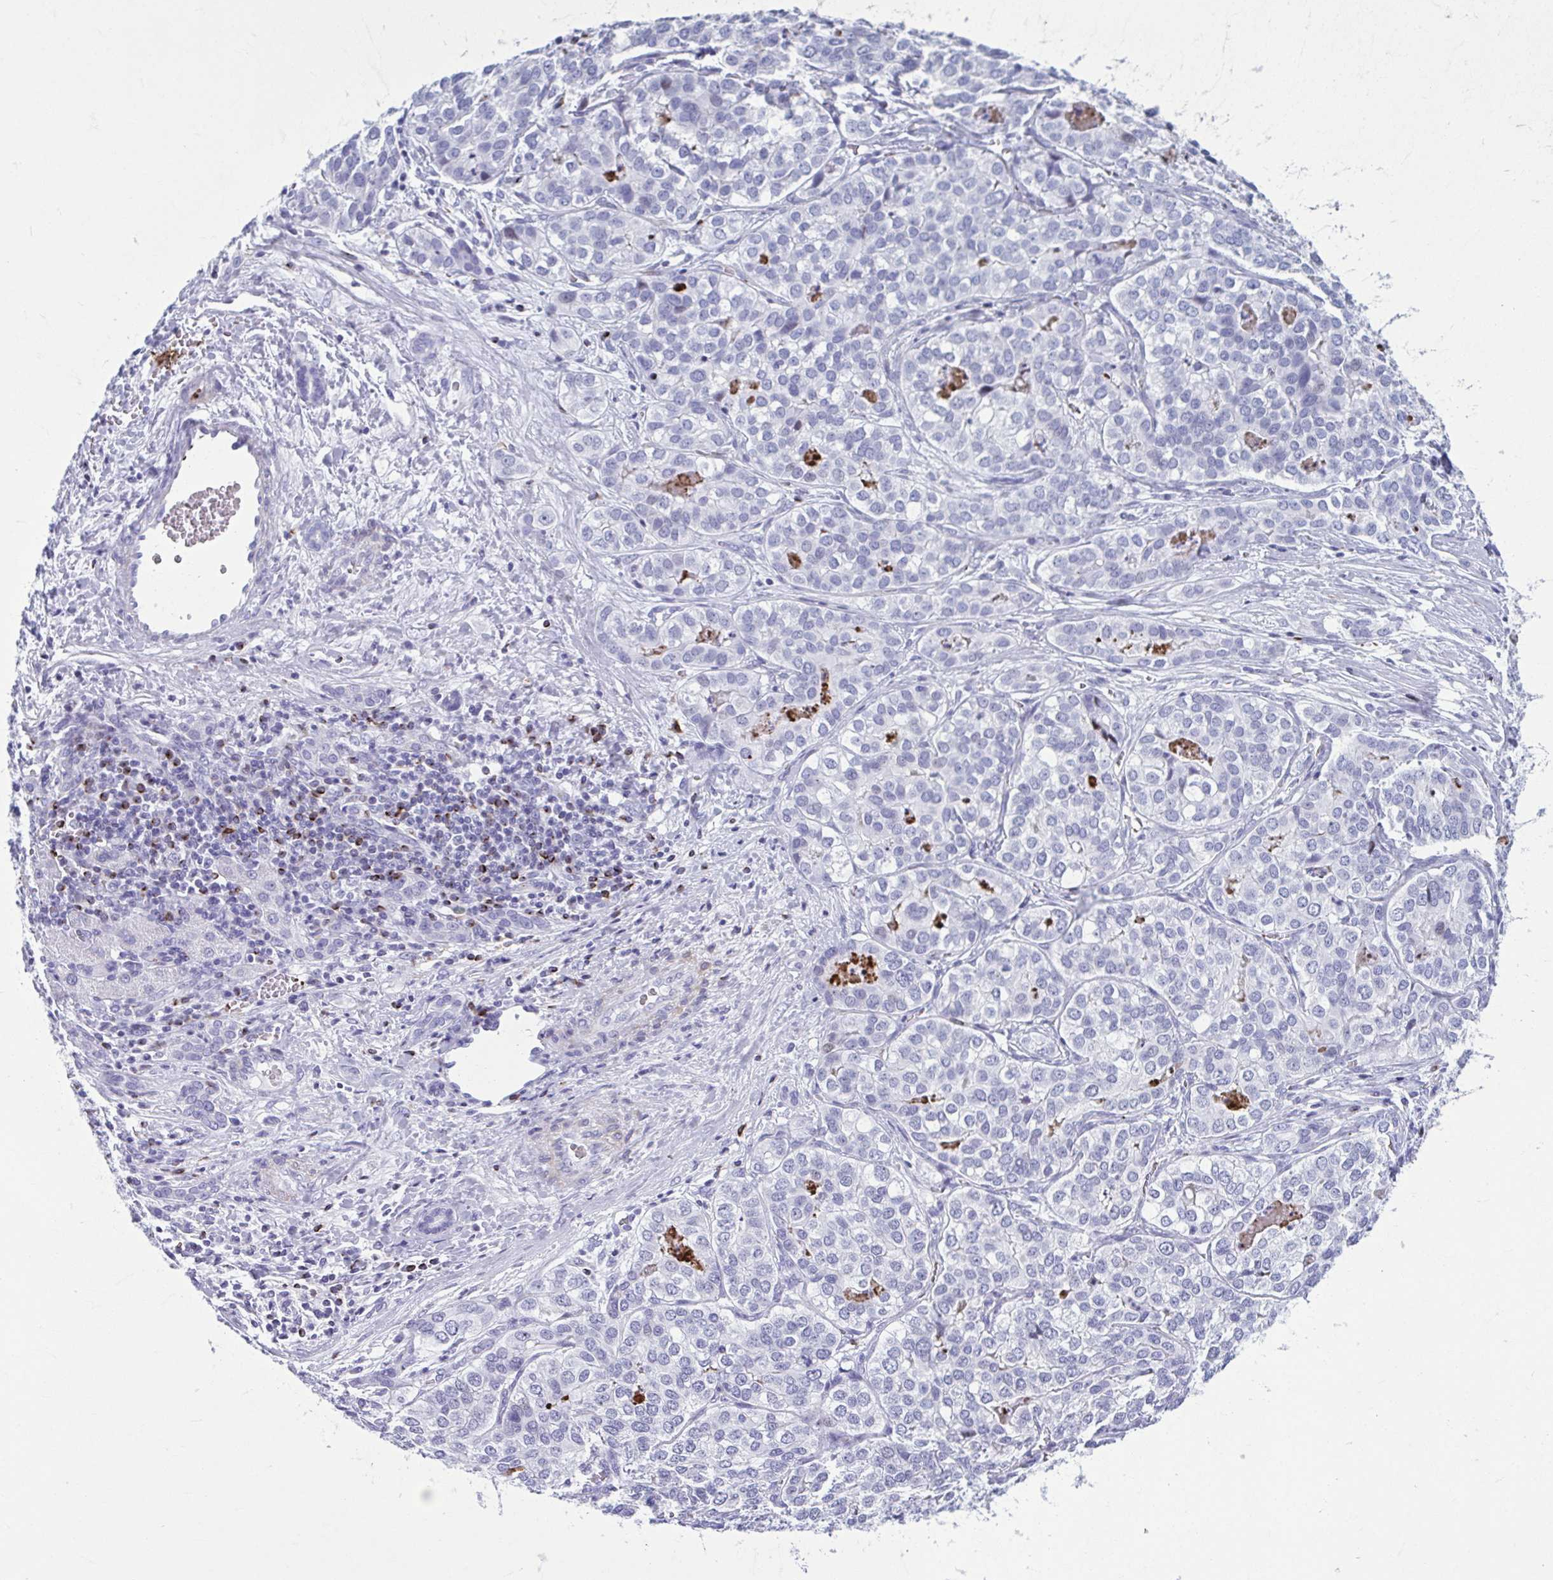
{"staining": {"intensity": "negative", "quantity": "none", "location": "none"}, "tissue": "liver cancer", "cell_type": "Tumor cells", "image_type": "cancer", "snomed": [{"axis": "morphology", "description": "Cholangiocarcinoma"}, {"axis": "topography", "description": "Liver"}], "caption": "Immunohistochemical staining of human cholangiocarcinoma (liver) reveals no significant positivity in tumor cells.", "gene": "TCEAL3", "patient": {"sex": "male", "age": 56}}